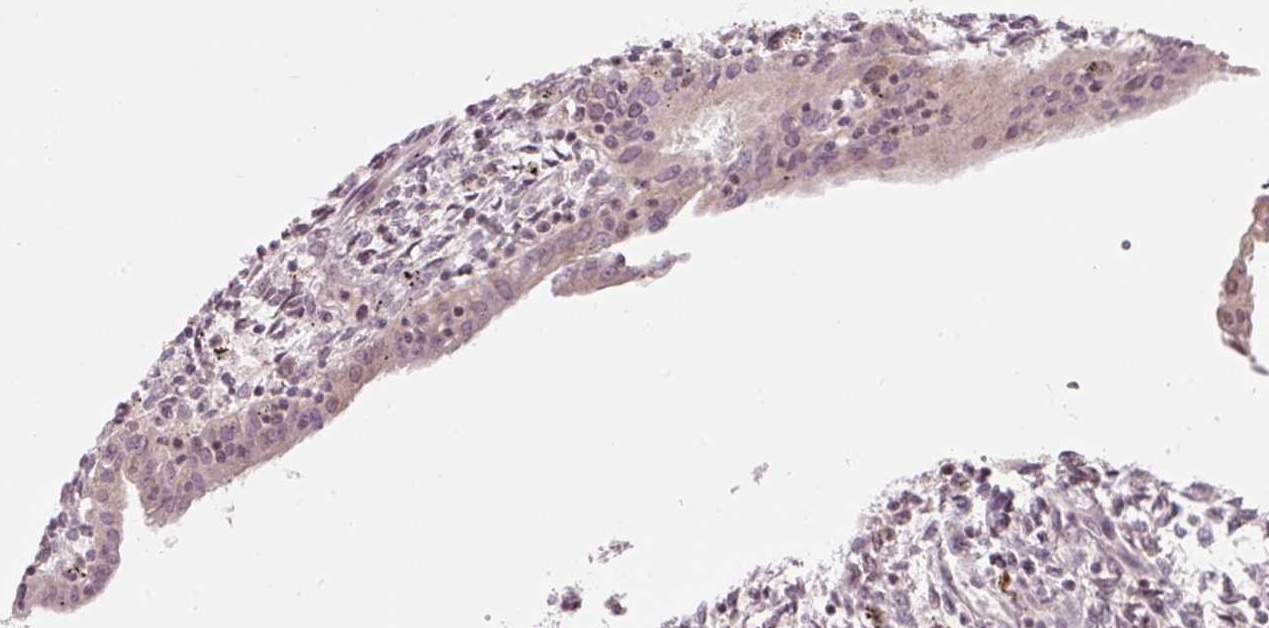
{"staining": {"intensity": "negative", "quantity": "none", "location": "none"}, "tissue": "endometrium", "cell_type": "Cells in endometrial stroma", "image_type": "normal", "snomed": [{"axis": "morphology", "description": "Normal tissue, NOS"}, {"axis": "topography", "description": "Endometrium"}], "caption": "Human endometrium stained for a protein using immunohistochemistry (IHC) exhibits no expression in cells in endometrial stroma.", "gene": "ABHD11", "patient": {"sex": "female", "age": 41}}